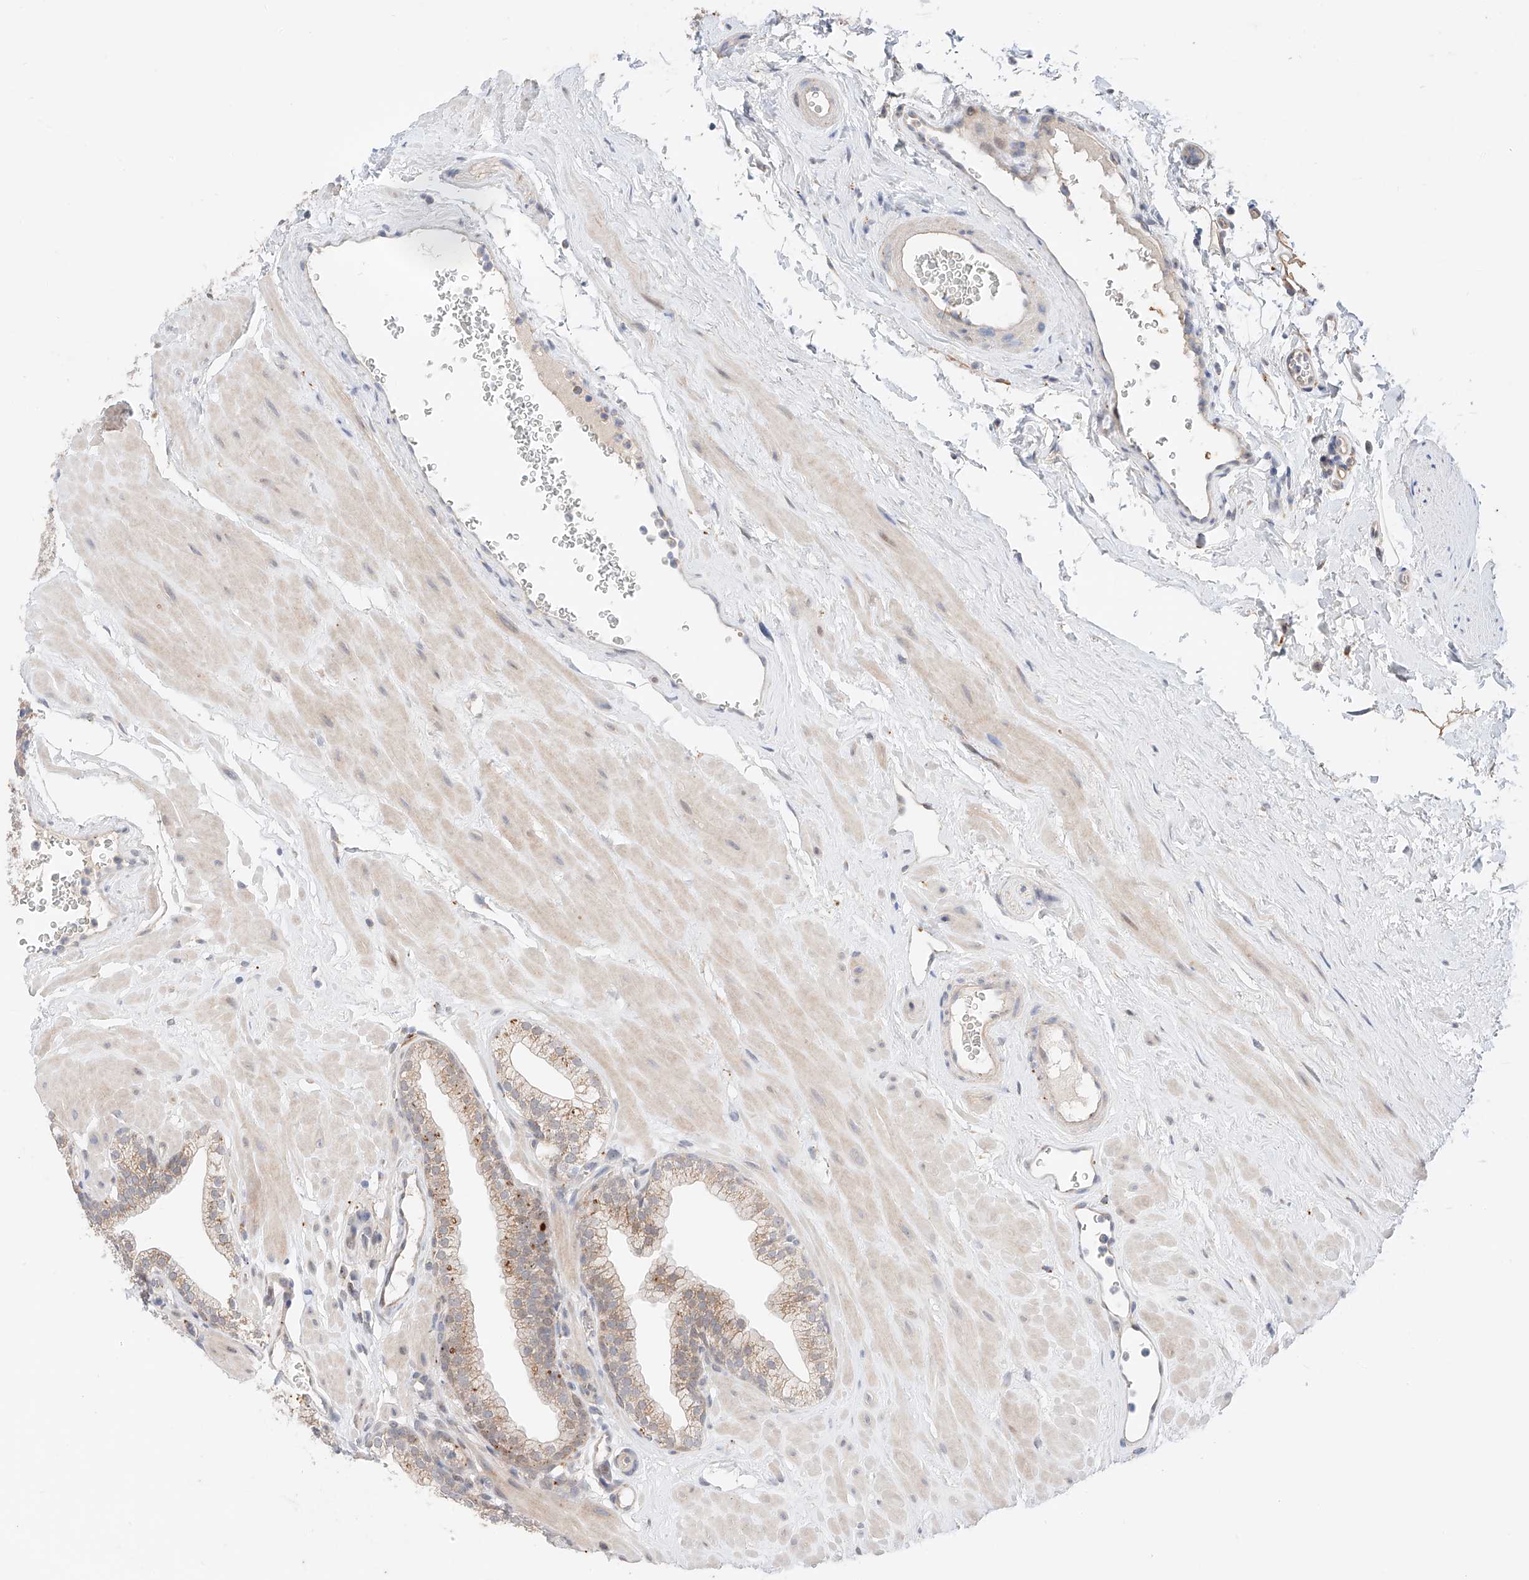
{"staining": {"intensity": "weak", "quantity": "25%-75%", "location": "cytoplasmic/membranous"}, "tissue": "prostate", "cell_type": "Glandular cells", "image_type": "normal", "snomed": [{"axis": "morphology", "description": "Normal tissue, NOS"}, {"axis": "morphology", "description": "Urothelial carcinoma, Low grade"}, {"axis": "topography", "description": "Urinary bladder"}, {"axis": "topography", "description": "Prostate"}], "caption": "Prostate stained with DAB IHC displays low levels of weak cytoplasmic/membranous positivity in approximately 25%-75% of glandular cells.", "gene": "GCNT1", "patient": {"sex": "male", "age": 60}}